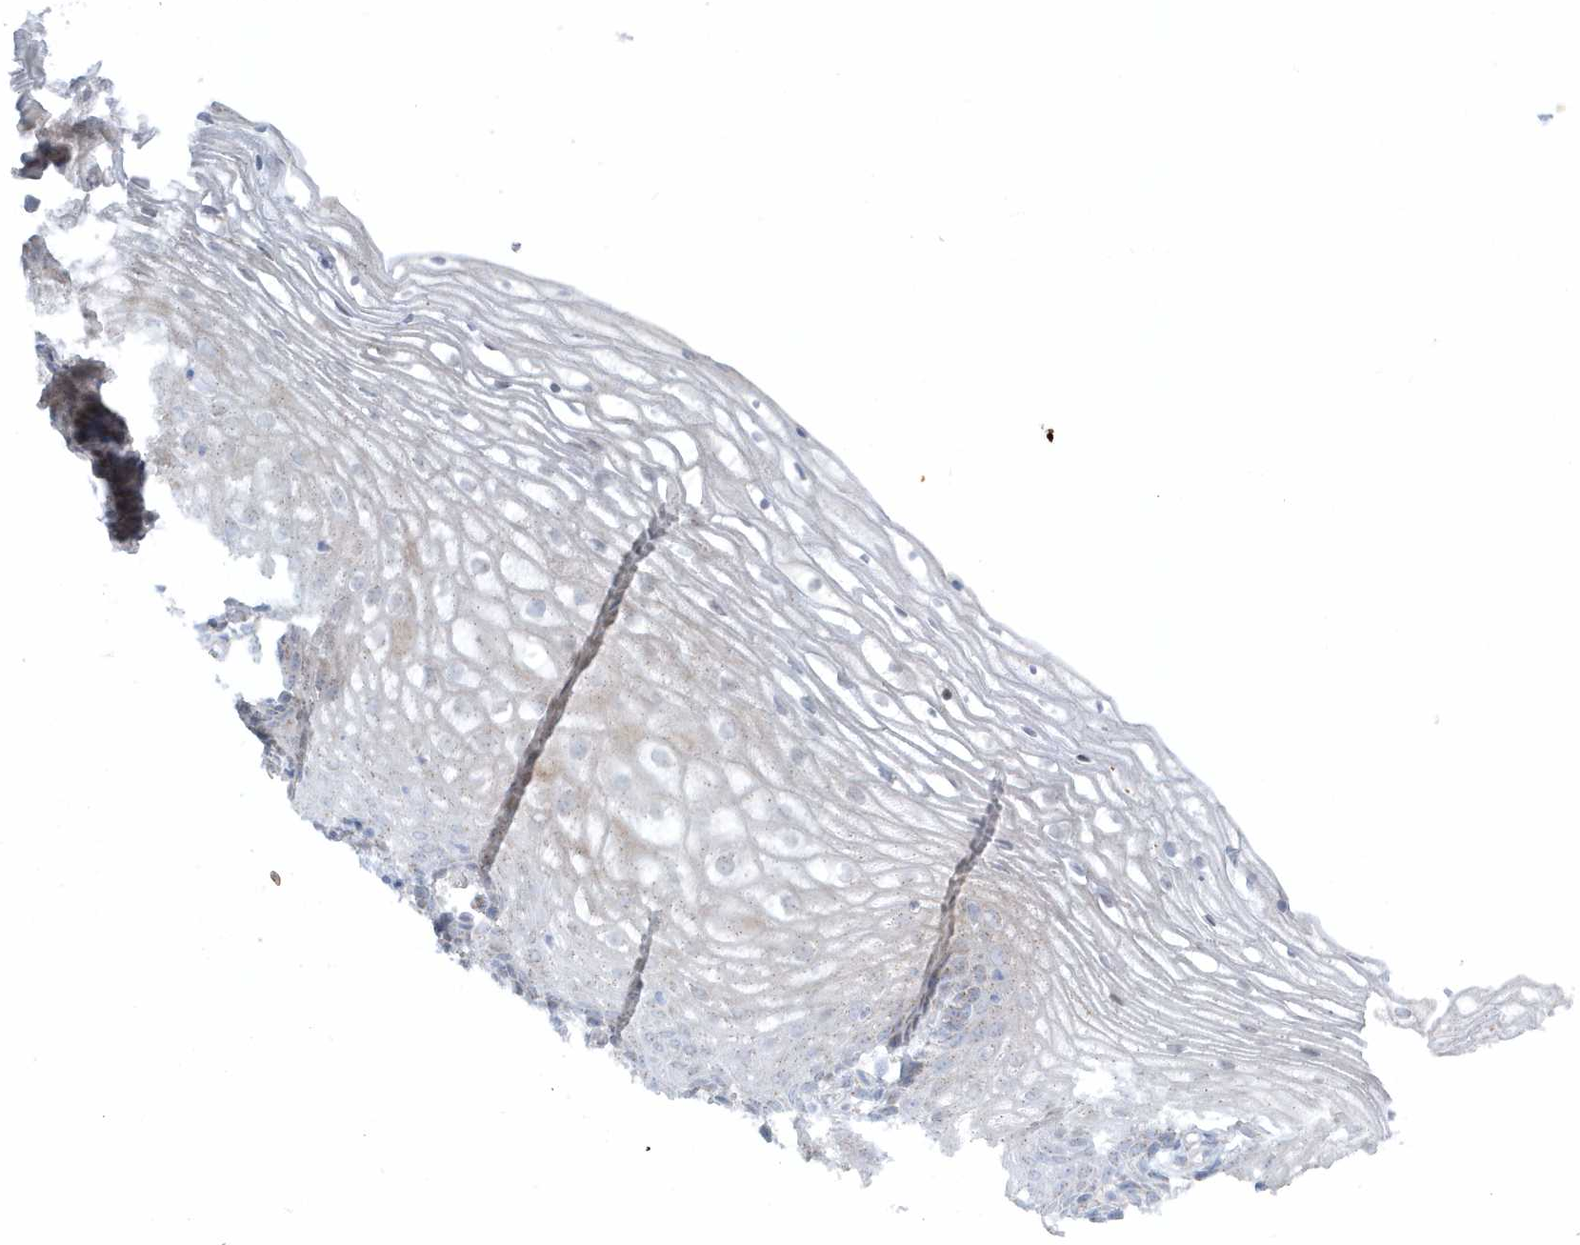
{"staining": {"intensity": "moderate", "quantity": "25%-75%", "location": "cytoplasmic/membranous"}, "tissue": "vagina", "cell_type": "Squamous epithelial cells", "image_type": "normal", "snomed": [{"axis": "morphology", "description": "Normal tissue, NOS"}, {"axis": "topography", "description": "Vagina"}], "caption": "This is a histology image of immunohistochemistry (IHC) staining of benign vagina, which shows moderate staining in the cytoplasmic/membranous of squamous epithelial cells.", "gene": "FAM98A", "patient": {"sex": "female", "age": 60}}